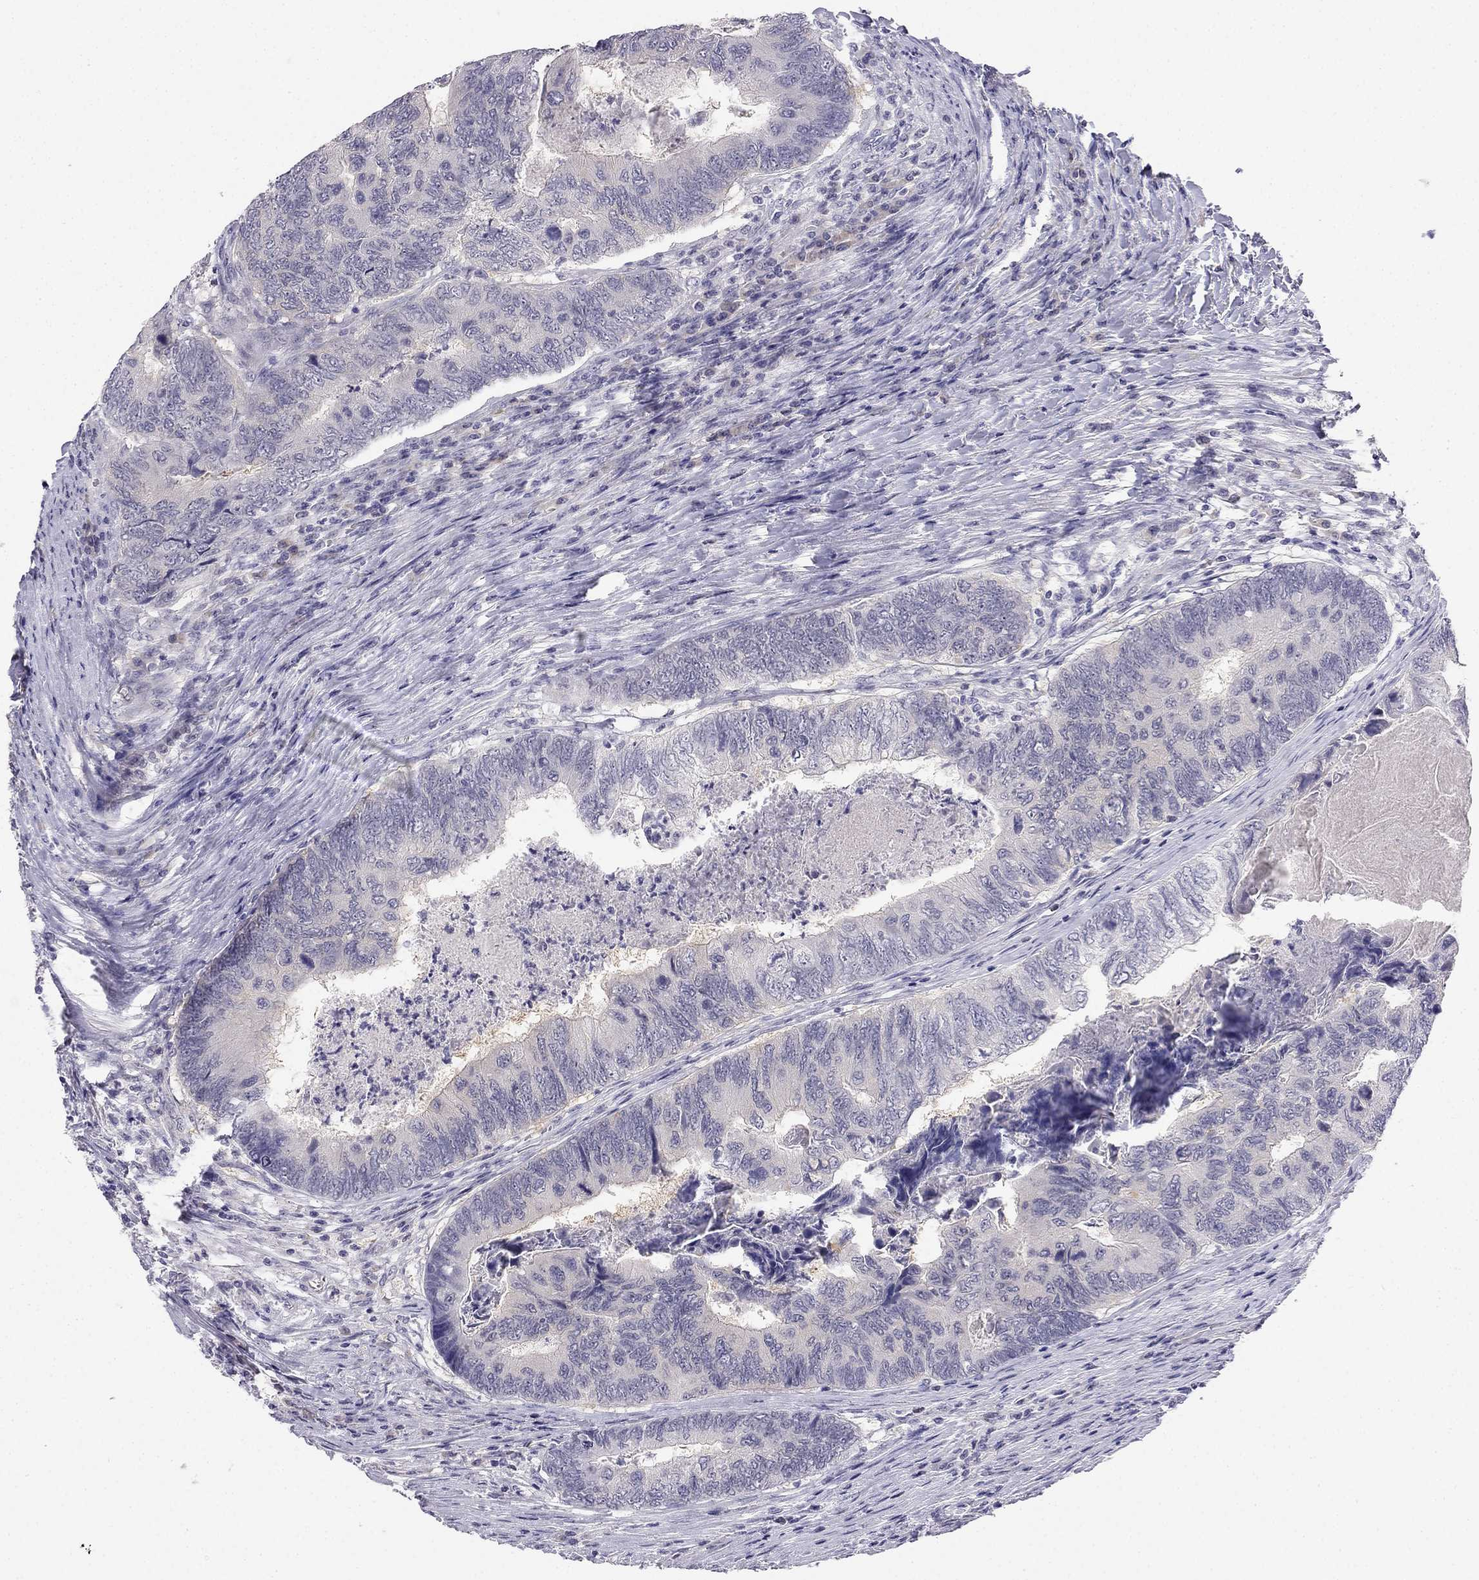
{"staining": {"intensity": "negative", "quantity": "none", "location": "none"}, "tissue": "colorectal cancer", "cell_type": "Tumor cells", "image_type": "cancer", "snomed": [{"axis": "morphology", "description": "Adenocarcinoma, NOS"}, {"axis": "topography", "description": "Colon"}], "caption": "The image exhibits no staining of tumor cells in colorectal cancer (adenocarcinoma).", "gene": "C16orf89", "patient": {"sex": "female", "age": 67}}